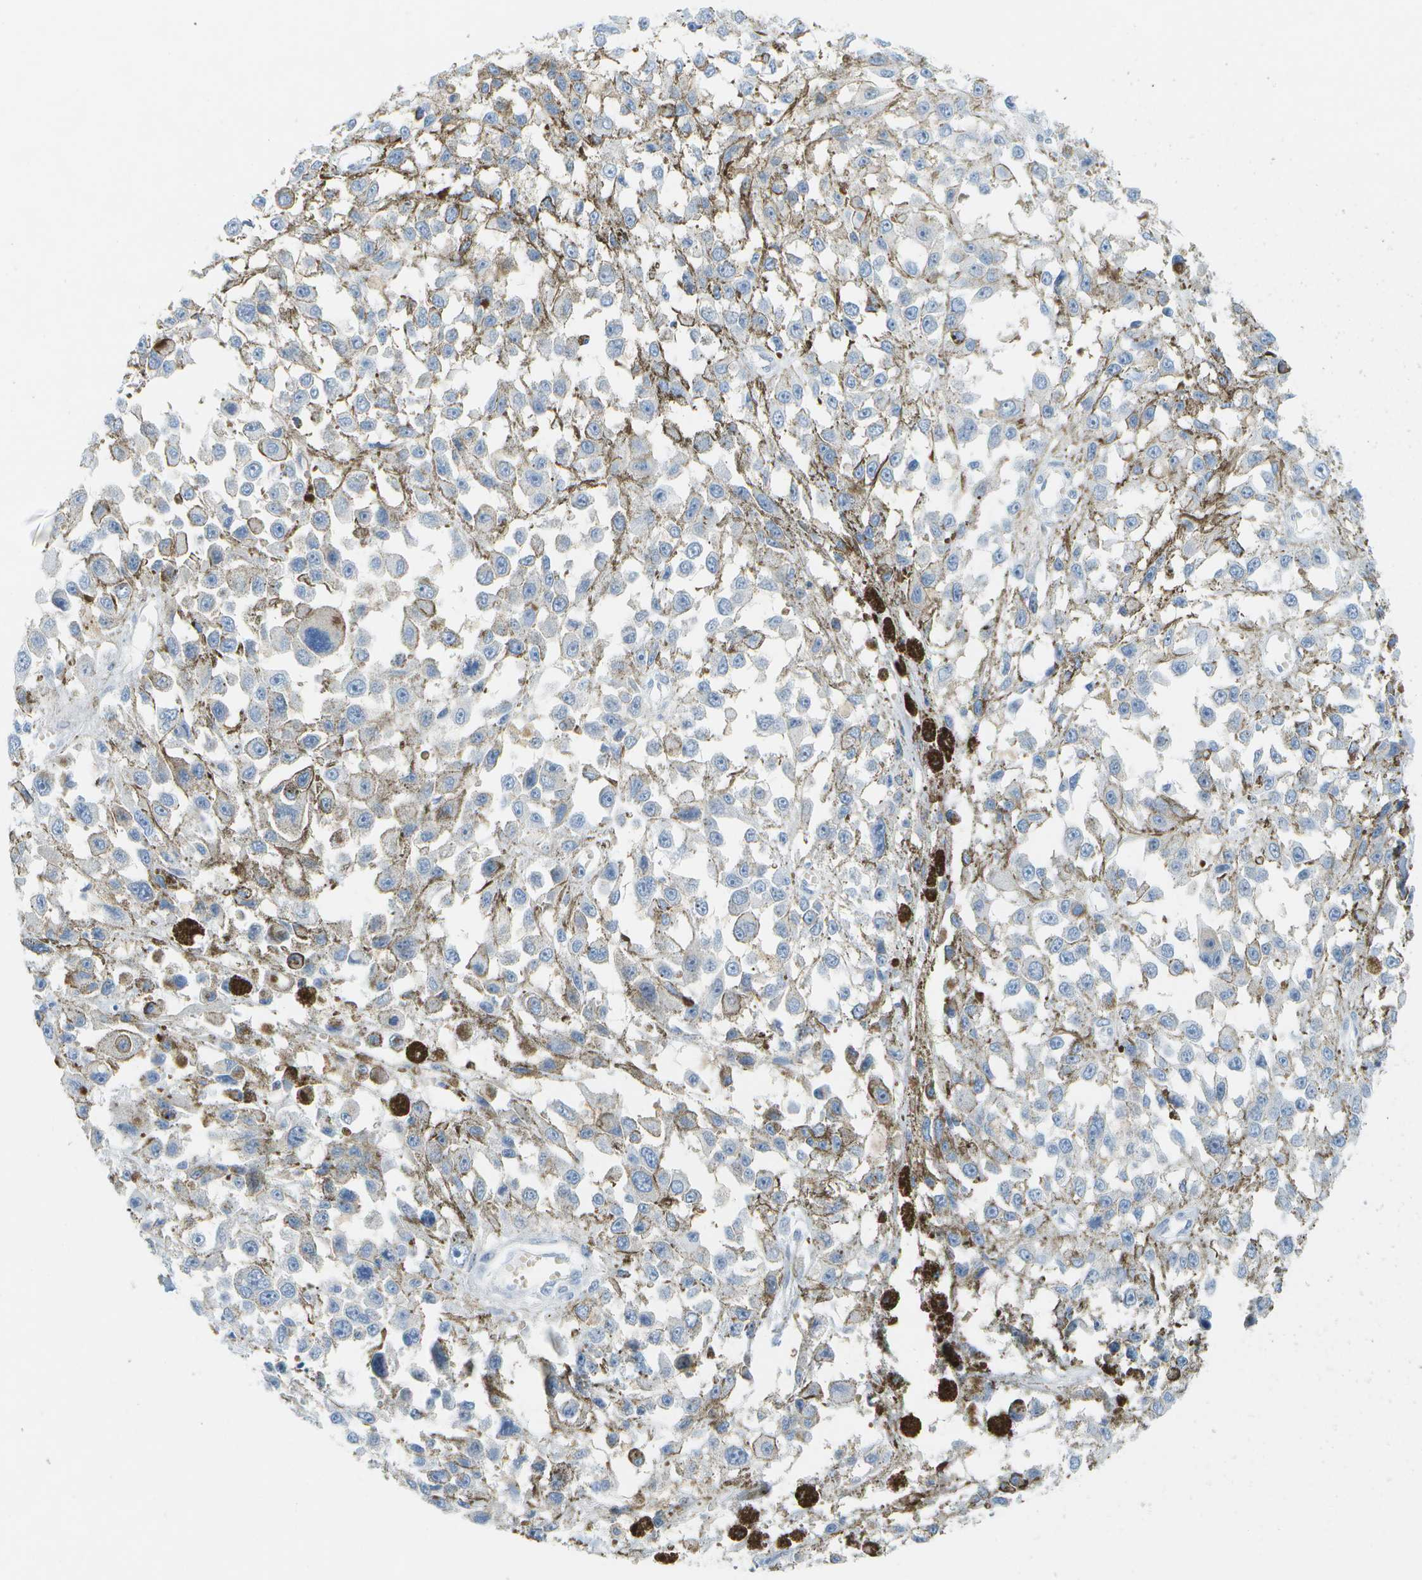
{"staining": {"intensity": "negative", "quantity": "none", "location": "none"}, "tissue": "melanoma", "cell_type": "Tumor cells", "image_type": "cancer", "snomed": [{"axis": "morphology", "description": "Malignant melanoma, Metastatic site"}, {"axis": "topography", "description": "Lymph node"}], "caption": "Malignant melanoma (metastatic site) stained for a protein using immunohistochemistry demonstrates no positivity tumor cells.", "gene": "CUL9", "patient": {"sex": "male", "age": 59}}